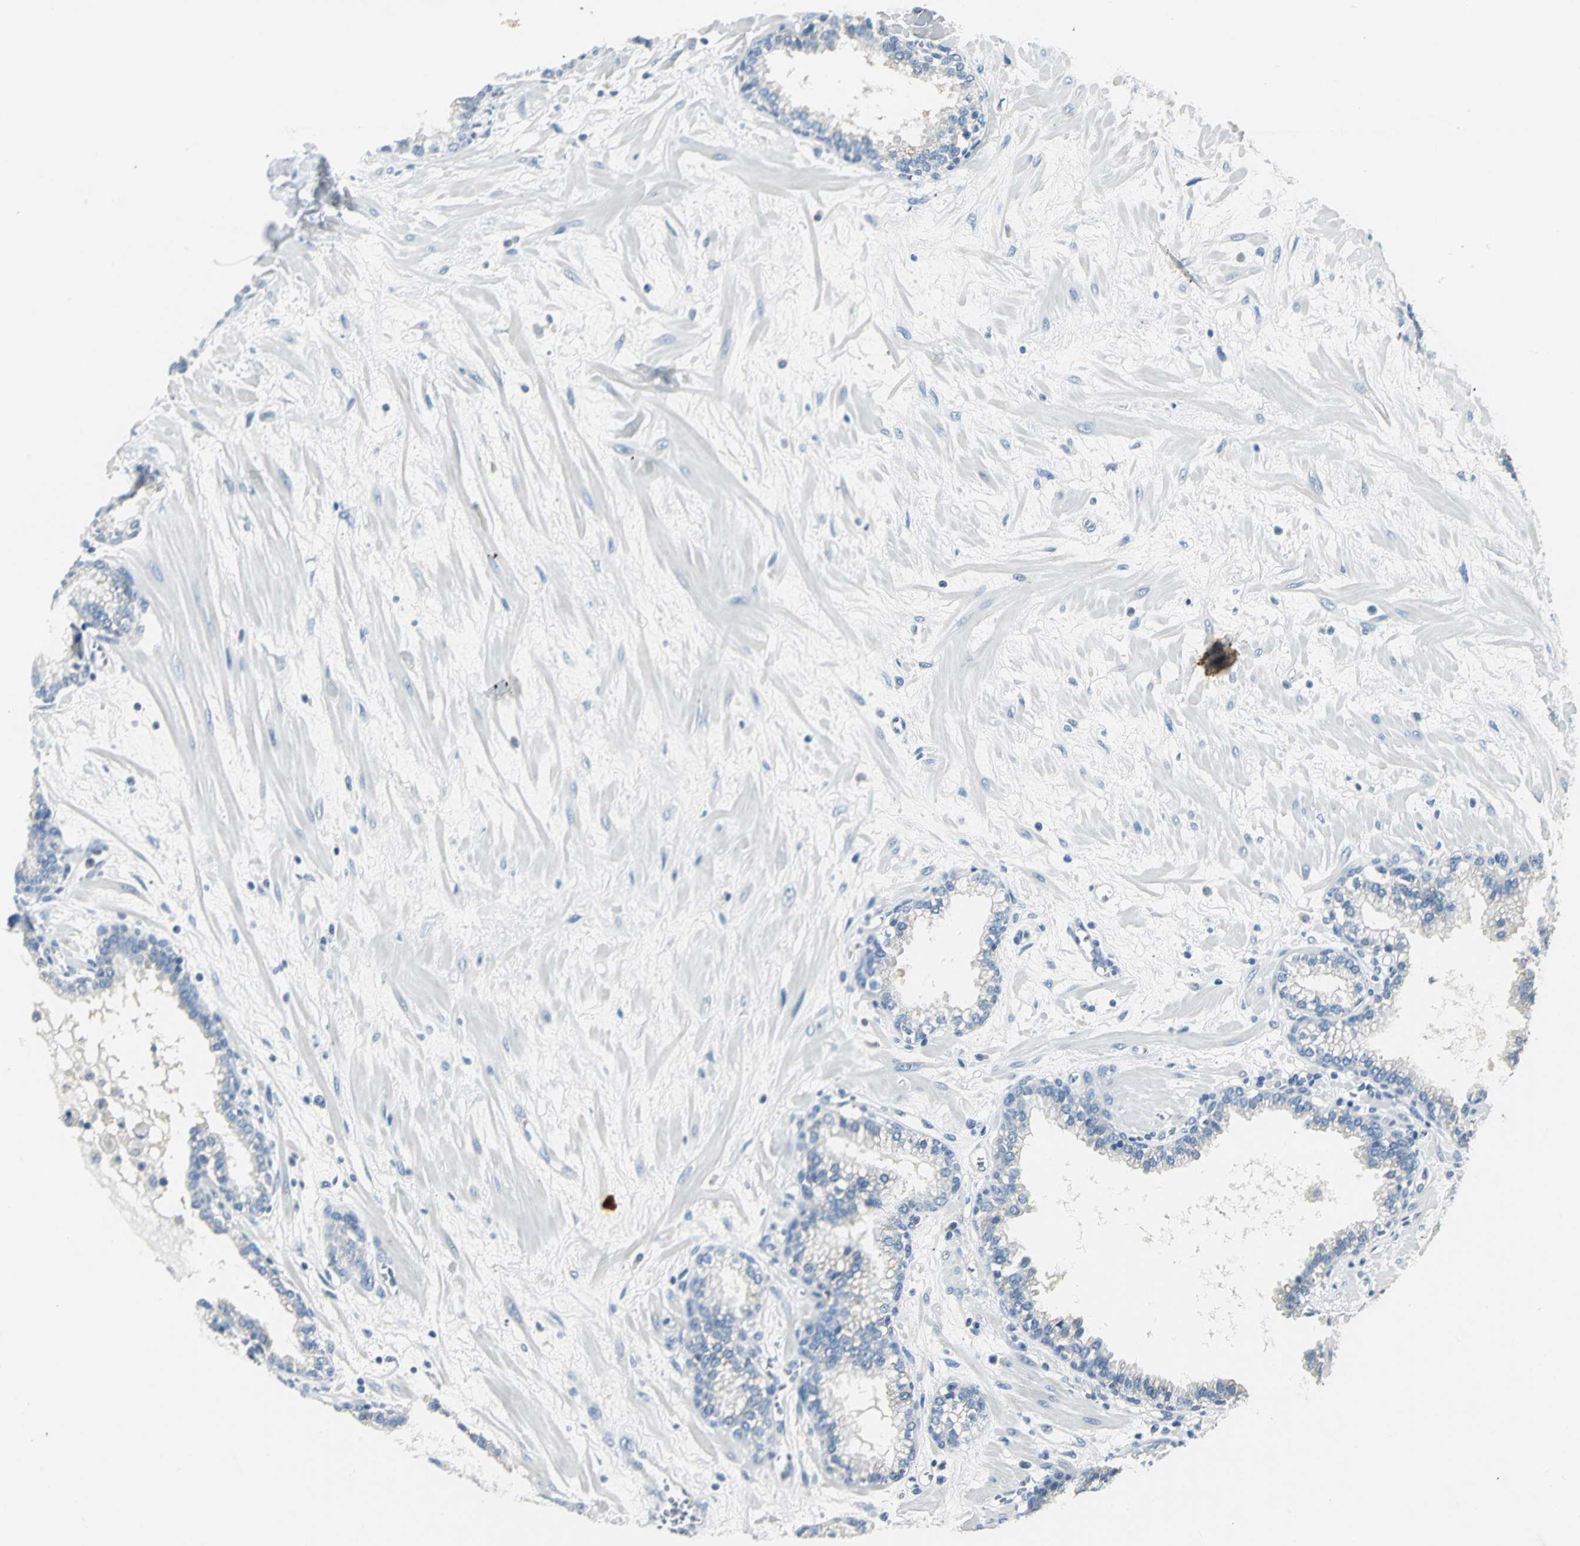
{"staining": {"intensity": "negative", "quantity": "none", "location": "none"}, "tissue": "prostate", "cell_type": "Glandular cells", "image_type": "normal", "snomed": [{"axis": "morphology", "description": "Normal tissue, NOS"}, {"axis": "topography", "description": "Prostate"}], "caption": "This micrograph is of normal prostate stained with immunohistochemistry to label a protein in brown with the nuclei are counter-stained blue. There is no positivity in glandular cells.", "gene": "RIPOR1", "patient": {"sex": "male", "age": 64}}